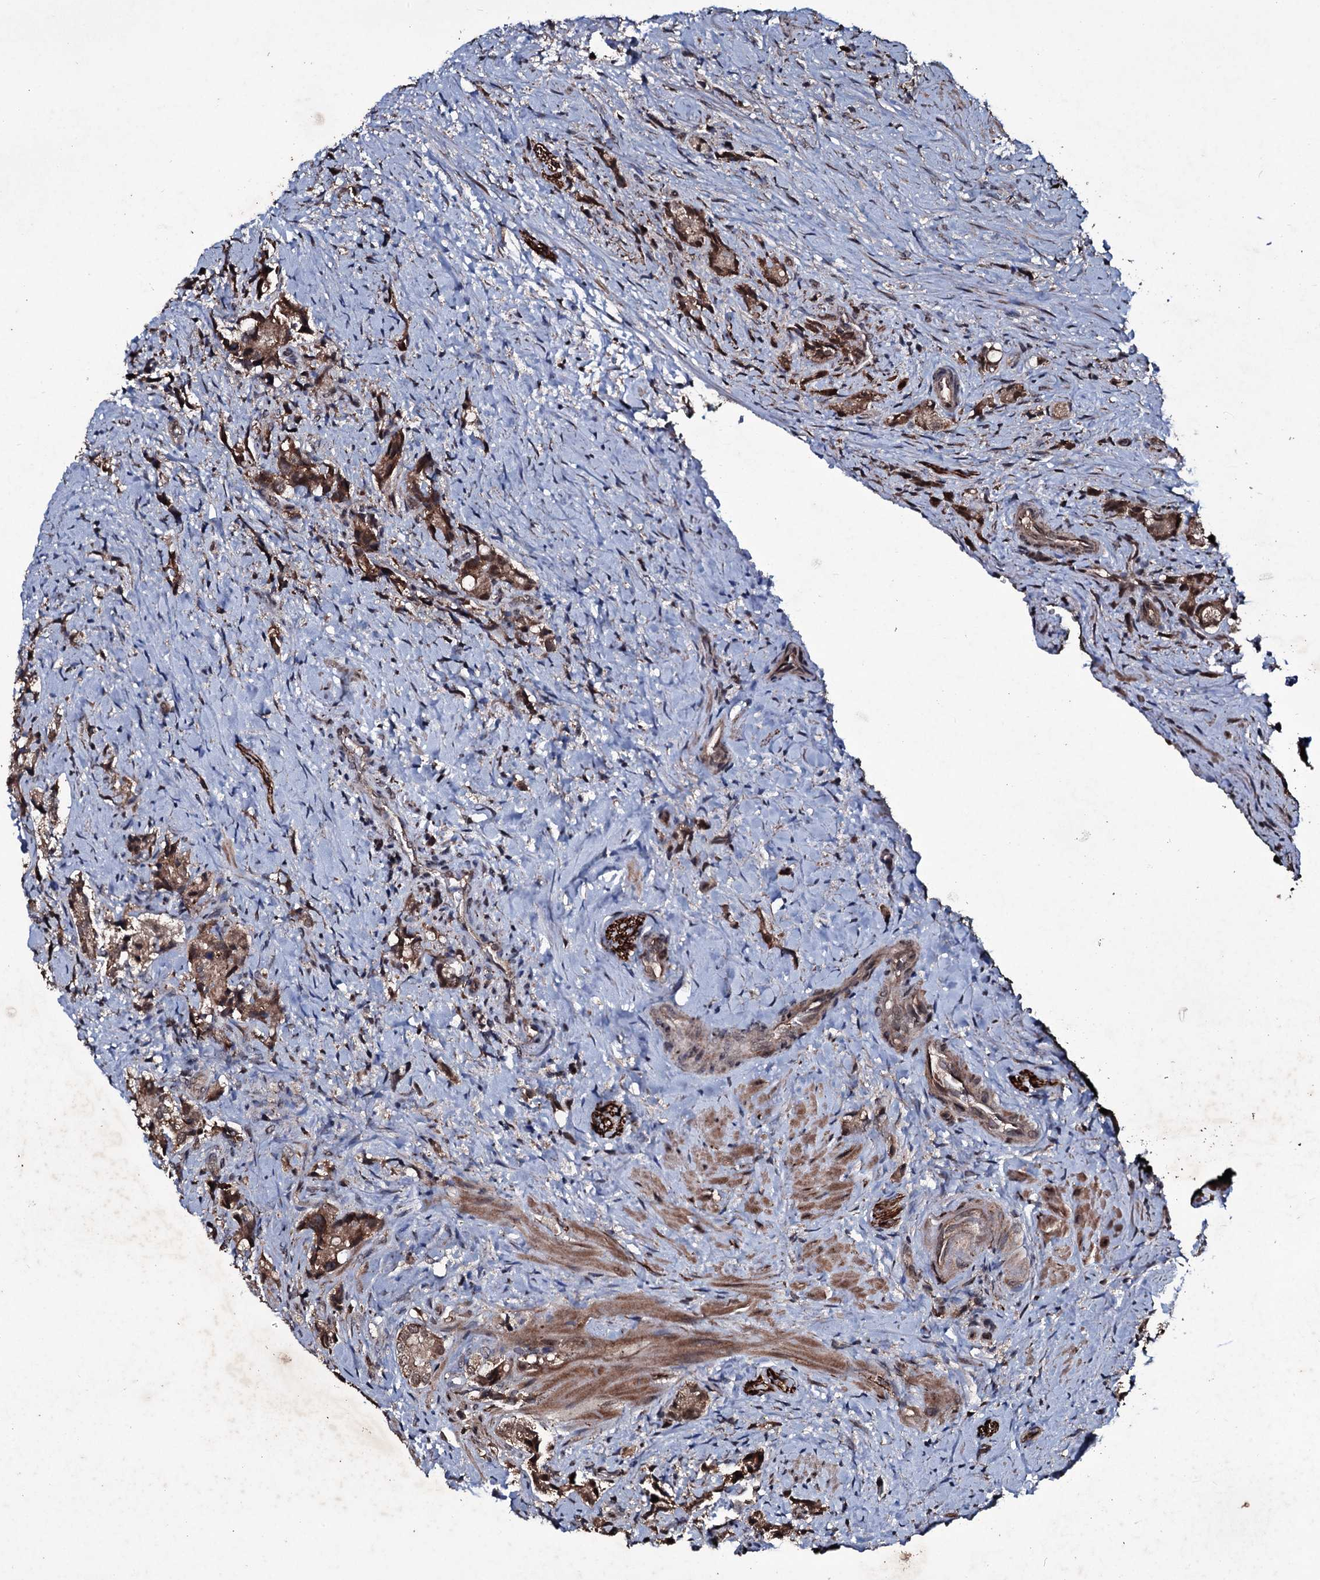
{"staining": {"intensity": "moderate", "quantity": ">75%", "location": "cytoplasmic/membranous"}, "tissue": "prostate cancer", "cell_type": "Tumor cells", "image_type": "cancer", "snomed": [{"axis": "morphology", "description": "Adenocarcinoma, High grade"}, {"axis": "topography", "description": "Prostate"}], "caption": "This photomicrograph exhibits immunohistochemistry staining of human prostate high-grade adenocarcinoma, with medium moderate cytoplasmic/membranous staining in approximately >75% of tumor cells.", "gene": "MRPS31", "patient": {"sex": "male", "age": 65}}